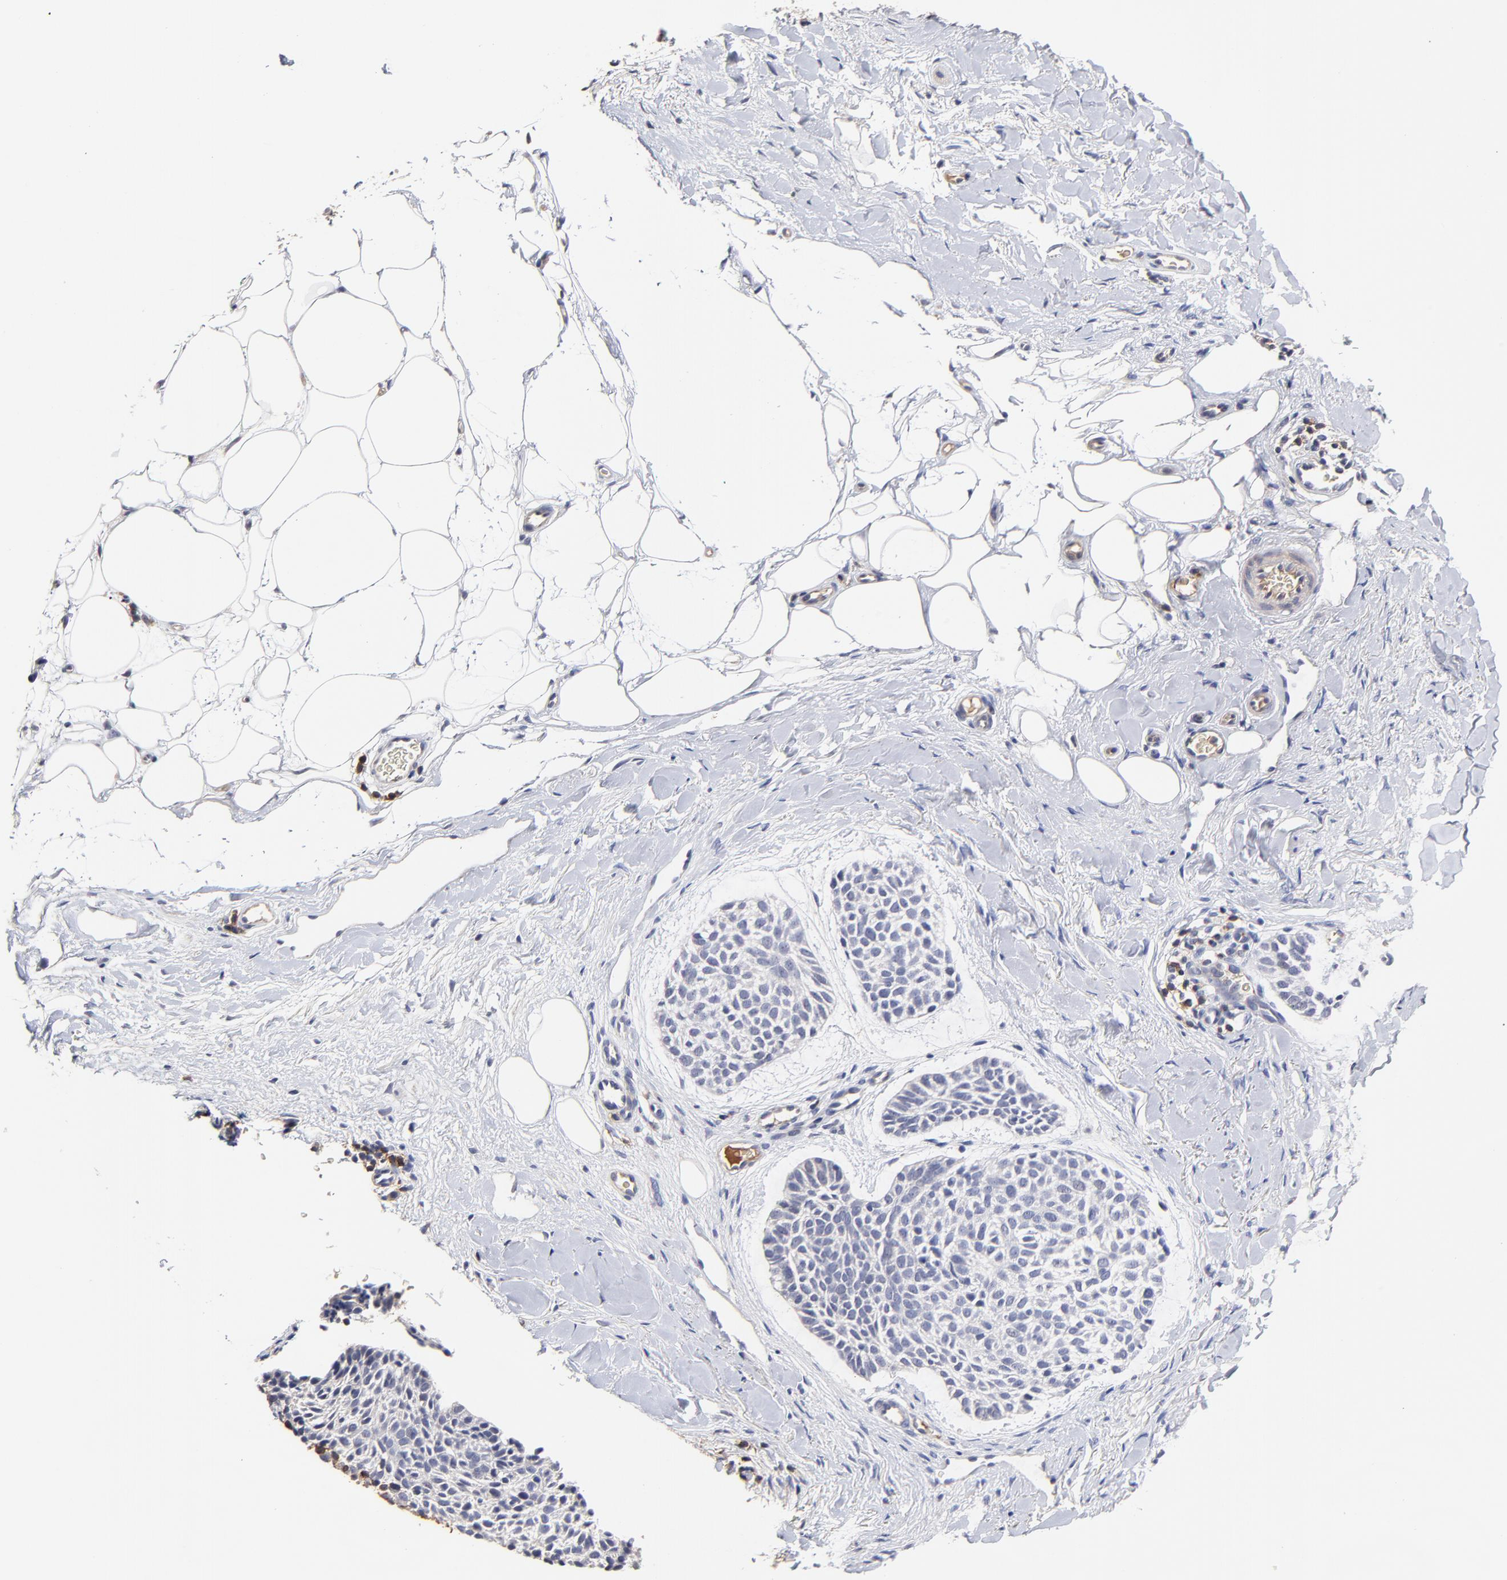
{"staining": {"intensity": "negative", "quantity": "none", "location": "none"}, "tissue": "skin cancer", "cell_type": "Tumor cells", "image_type": "cancer", "snomed": [{"axis": "morphology", "description": "Normal tissue, NOS"}, {"axis": "morphology", "description": "Basal cell carcinoma"}, {"axis": "topography", "description": "Skin"}], "caption": "The histopathology image demonstrates no staining of tumor cells in skin cancer. (DAB (3,3'-diaminobenzidine) immunohistochemistry (IHC), high magnification).", "gene": "TRAT1", "patient": {"sex": "female", "age": 70}}